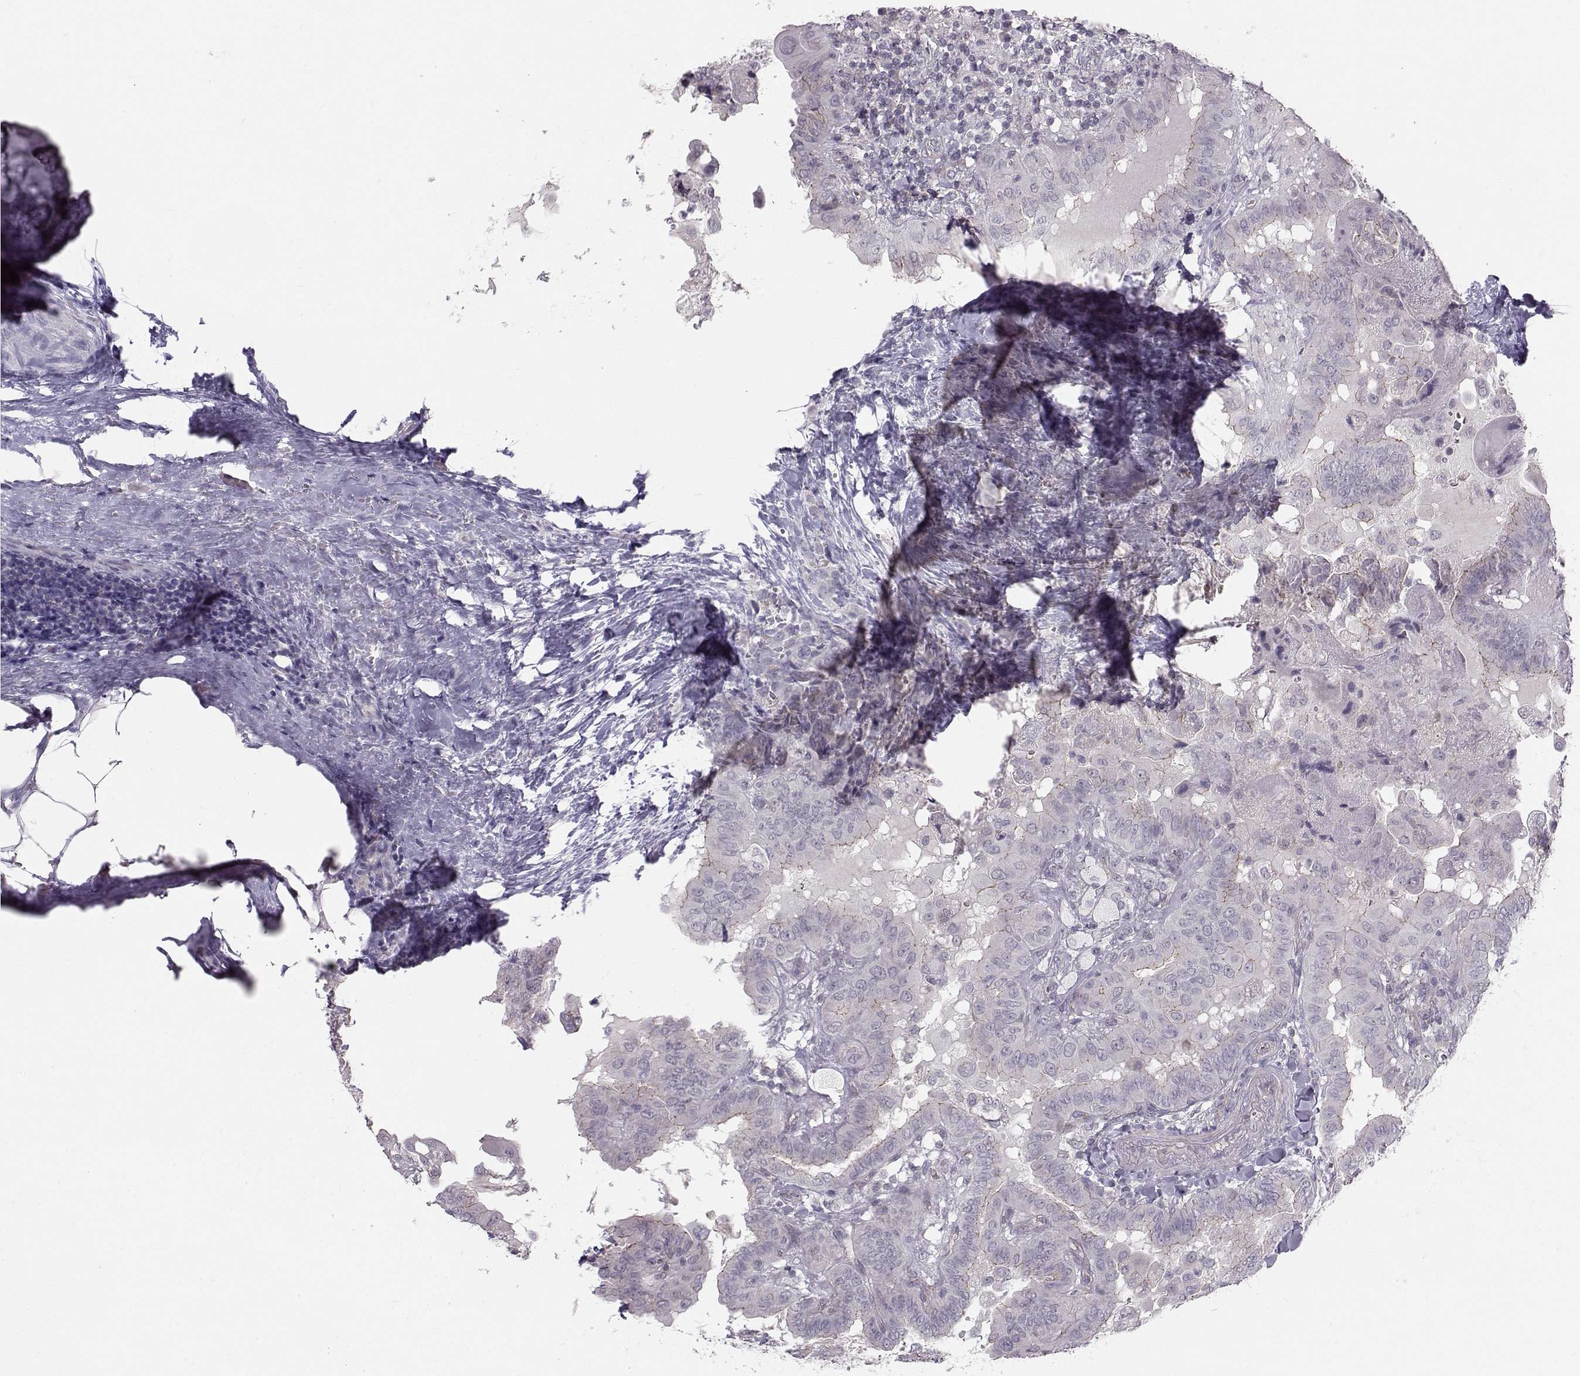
{"staining": {"intensity": "weak", "quantity": "<25%", "location": "cytoplasmic/membranous"}, "tissue": "thyroid cancer", "cell_type": "Tumor cells", "image_type": "cancer", "snomed": [{"axis": "morphology", "description": "Papillary adenocarcinoma, NOS"}, {"axis": "topography", "description": "Thyroid gland"}], "caption": "Thyroid cancer (papillary adenocarcinoma) was stained to show a protein in brown. There is no significant expression in tumor cells.", "gene": "MAST1", "patient": {"sex": "female", "age": 37}}